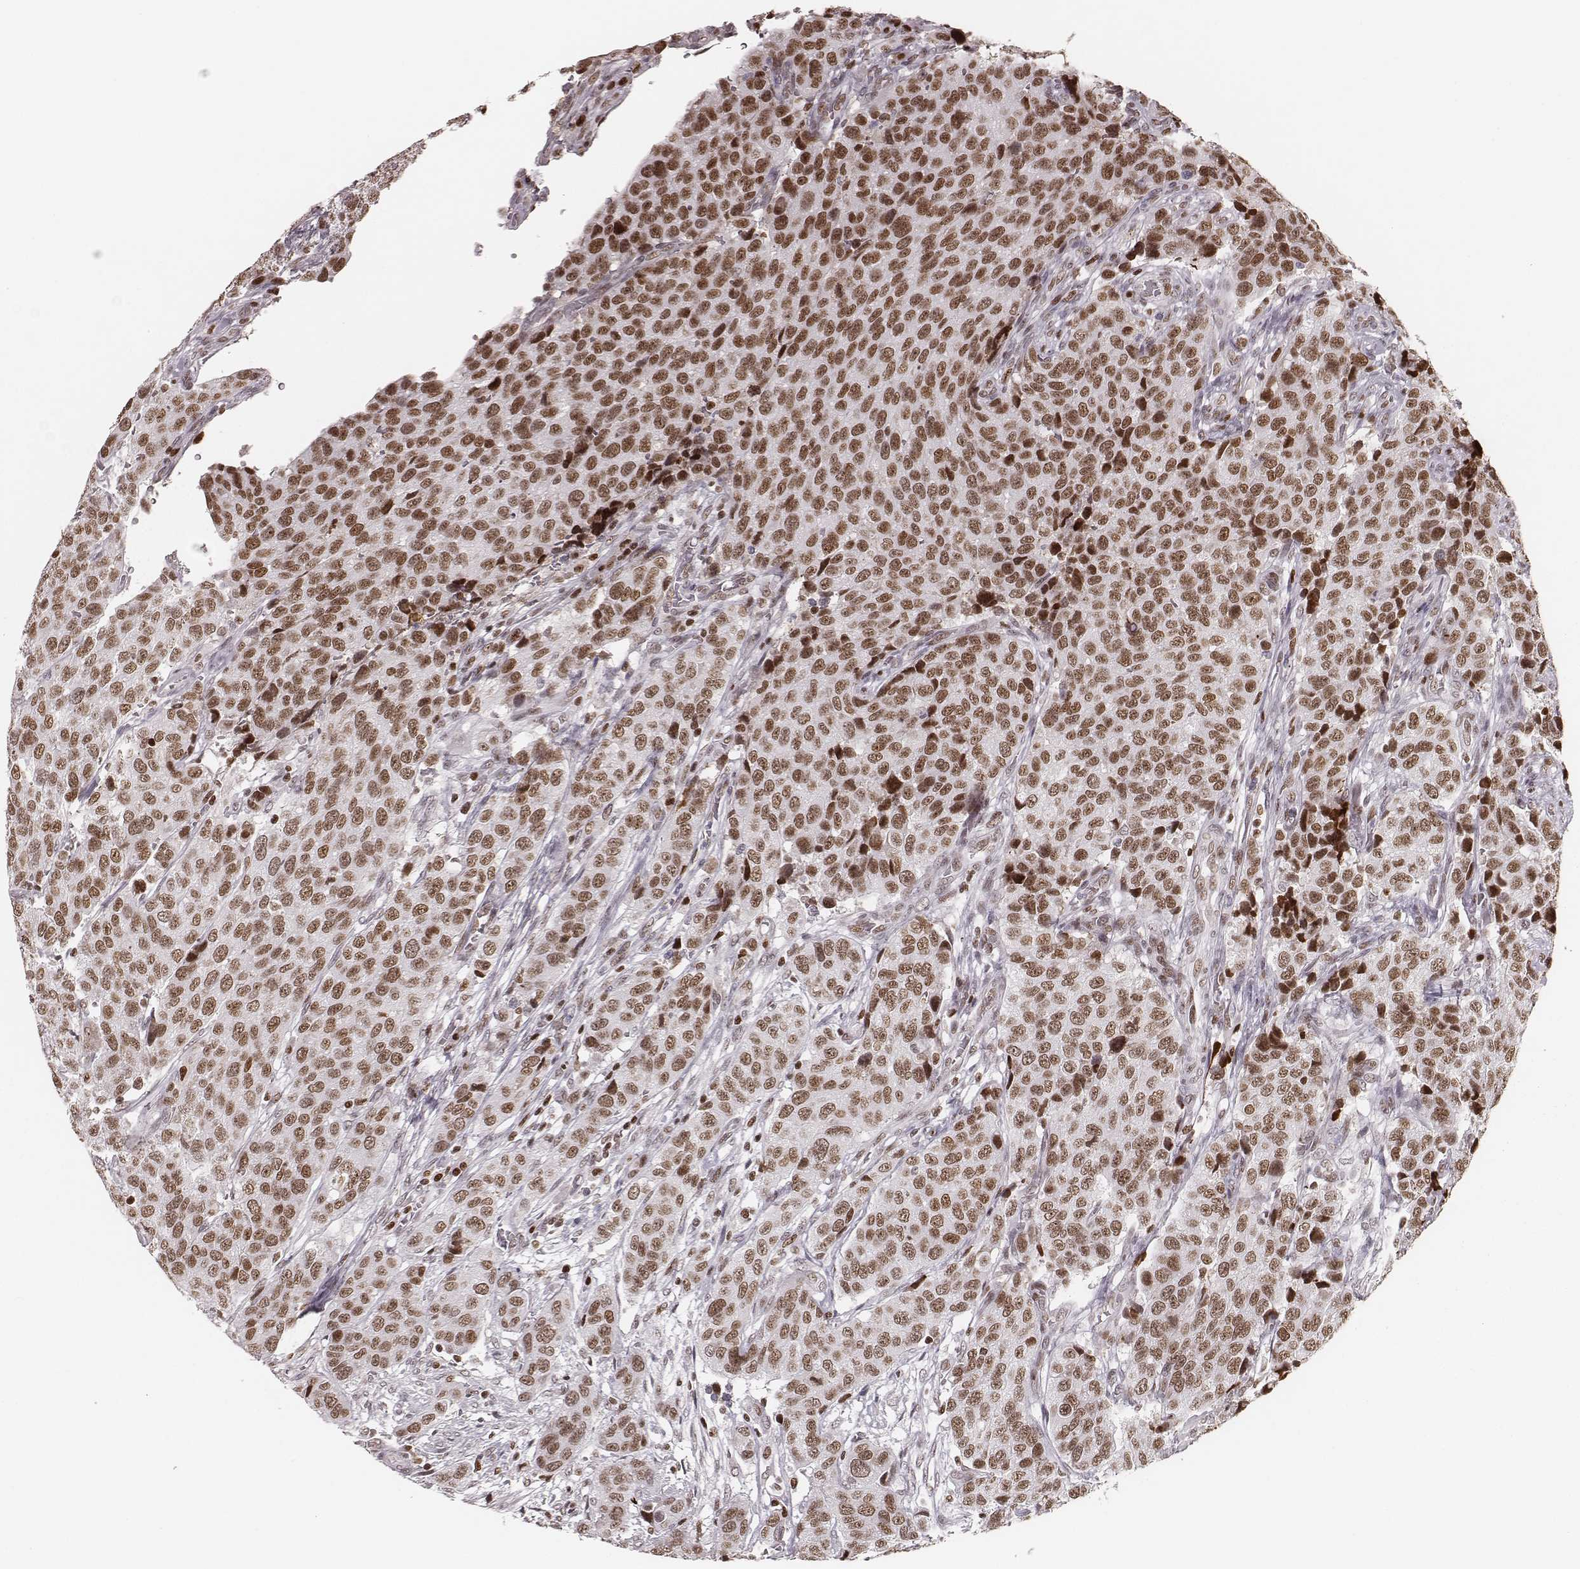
{"staining": {"intensity": "moderate", "quantity": ">75%", "location": "nuclear"}, "tissue": "urothelial cancer", "cell_type": "Tumor cells", "image_type": "cancer", "snomed": [{"axis": "morphology", "description": "Urothelial carcinoma, High grade"}, {"axis": "topography", "description": "Urinary bladder"}], "caption": "Urothelial cancer stained for a protein shows moderate nuclear positivity in tumor cells.", "gene": "PARP1", "patient": {"sex": "female", "age": 58}}